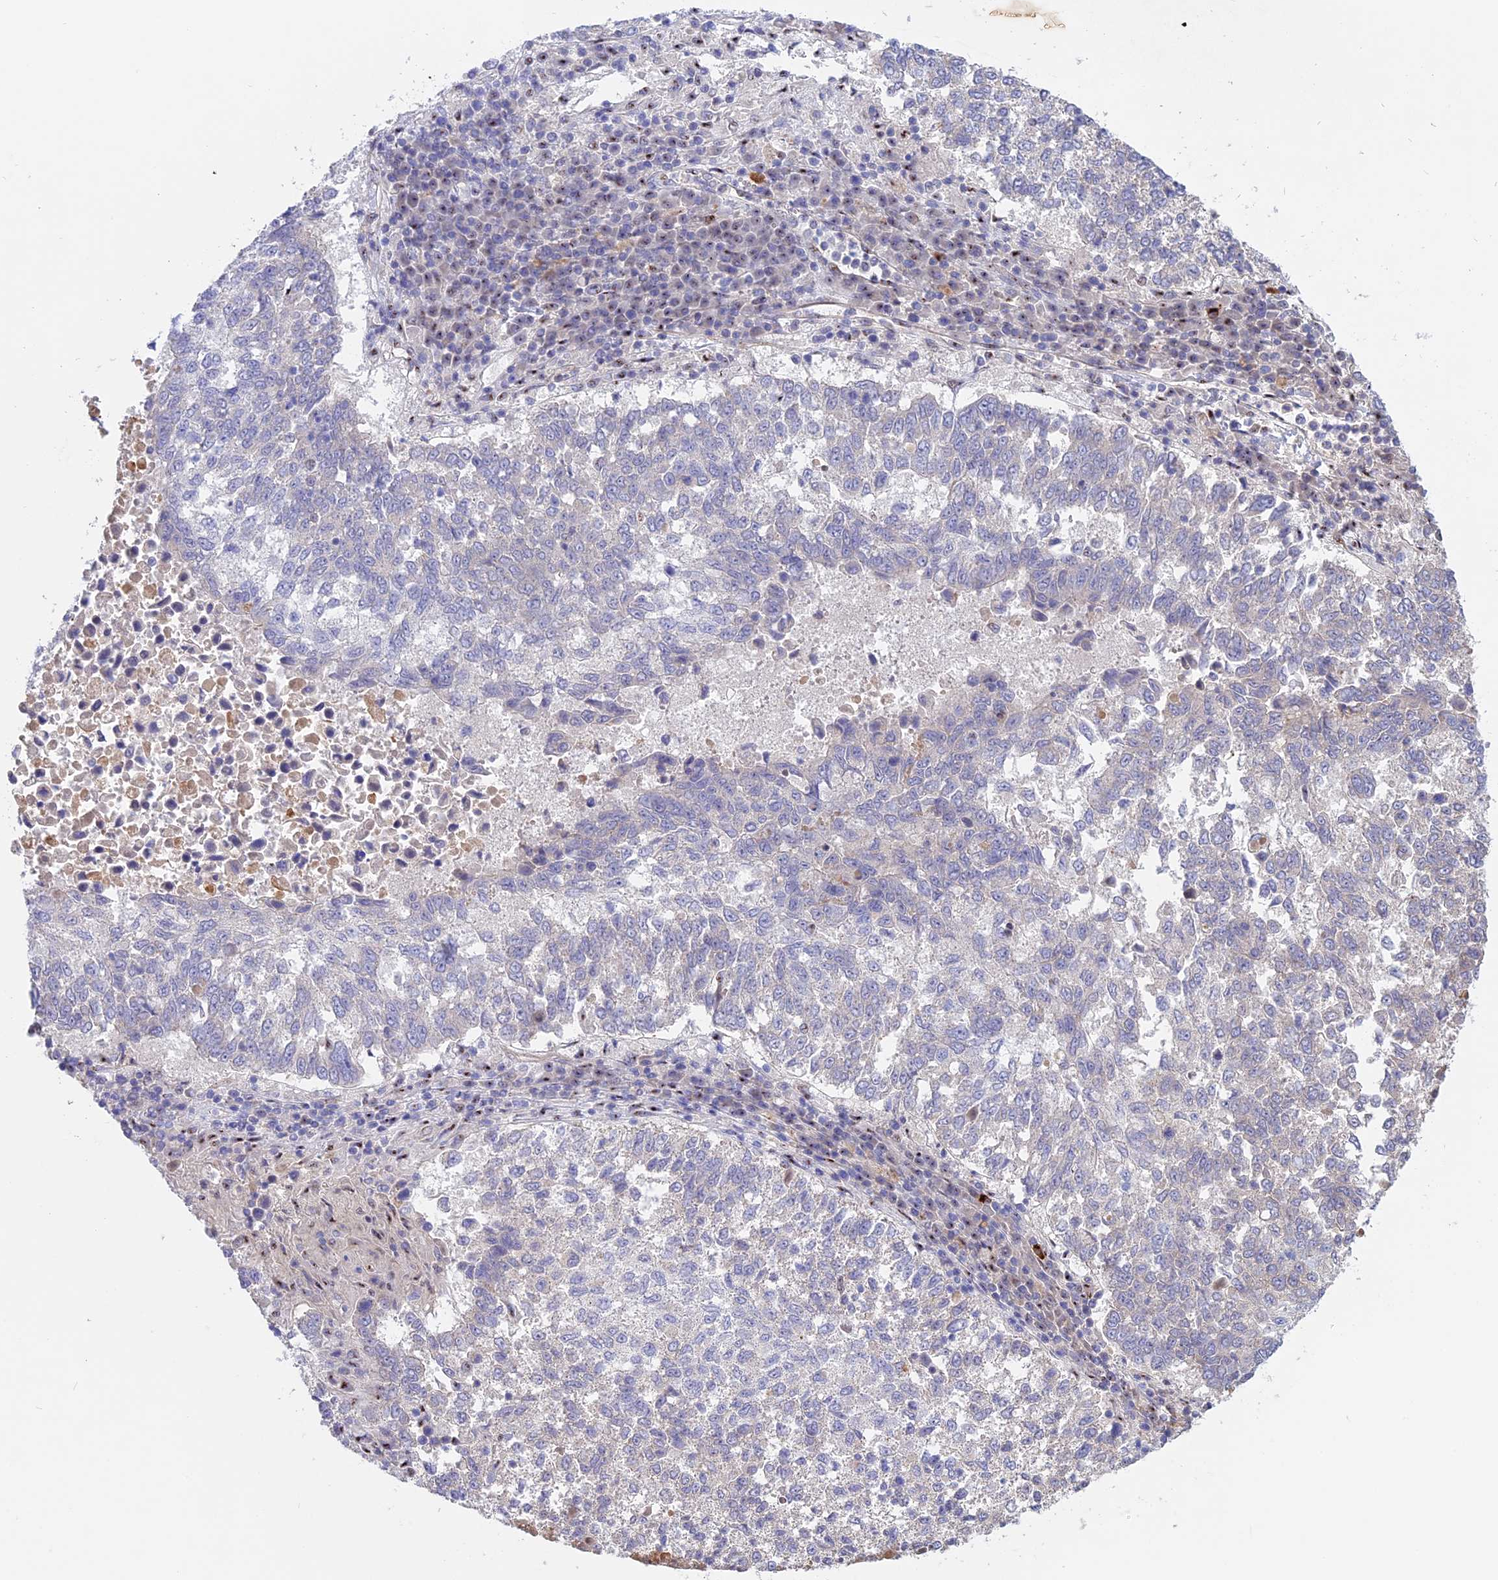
{"staining": {"intensity": "negative", "quantity": "none", "location": "none"}, "tissue": "lung cancer", "cell_type": "Tumor cells", "image_type": "cancer", "snomed": [{"axis": "morphology", "description": "Squamous cell carcinoma, NOS"}, {"axis": "topography", "description": "Lung"}], "caption": "Immunohistochemistry (IHC) of human lung cancer (squamous cell carcinoma) demonstrates no positivity in tumor cells. Nuclei are stained in blue.", "gene": "GK5", "patient": {"sex": "male", "age": 73}}